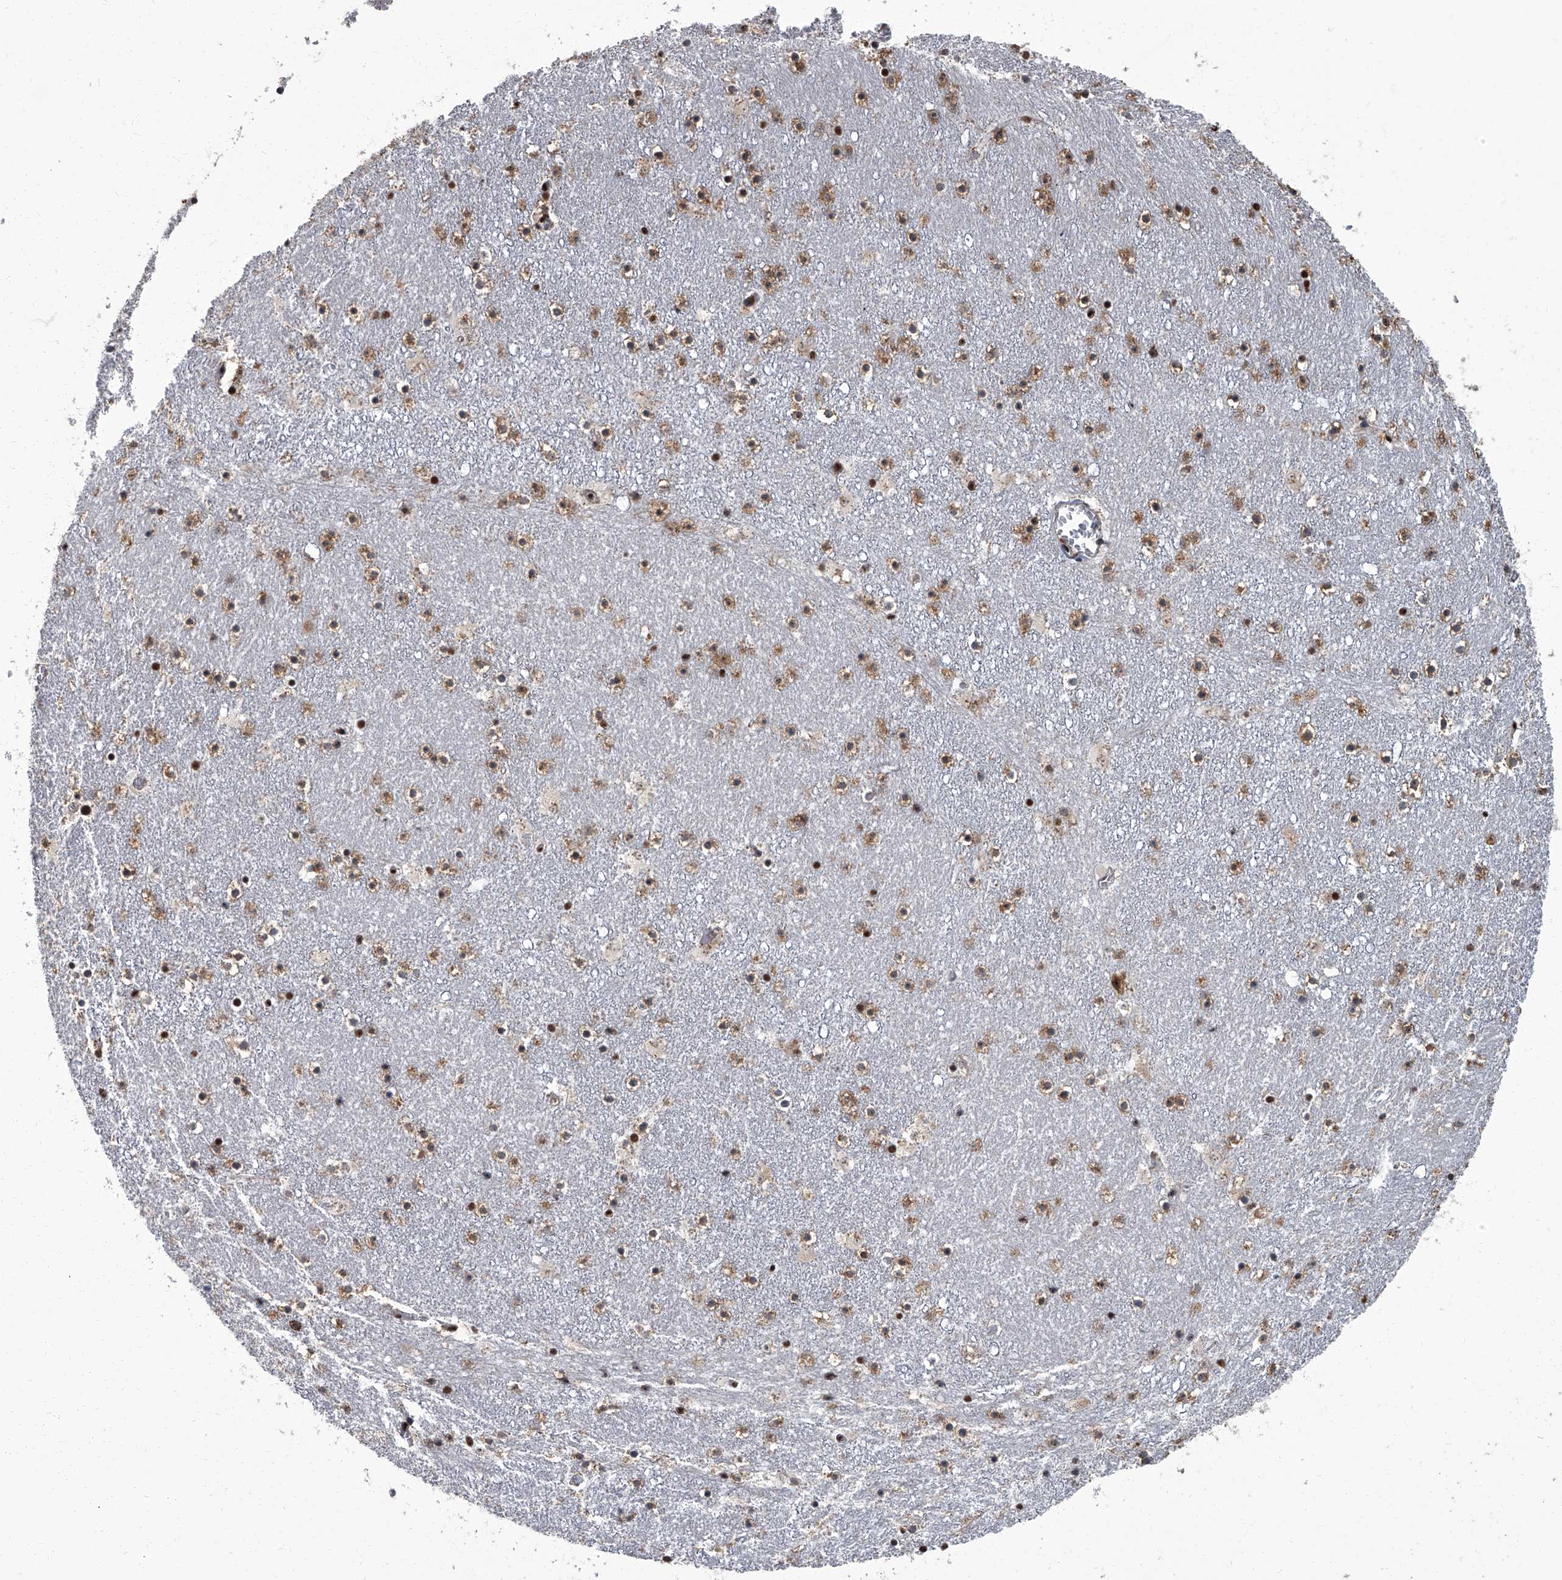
{"staining": {"intensity": "moderate", "quantity": "25%-75%", "location": "cytoplasmic/membranous,nuclear"}, "tissue": "caudate", "cell_type": "Glial cells", "image_type": "normal", "snomed": [{"axis": "morphology", "description": "Normal tissue, NOS"}, {"axis": "topography", "description": "Lateral ventricle wall"}], "caption": "Protein positivity by IHC shows moderate cytoplasmic/membranous,nuclear staining in approximately 25%-75% of glial cells in benign caudate.", "gene": "ZNF518B", "patient": {"sex": "male", "age": 45}}